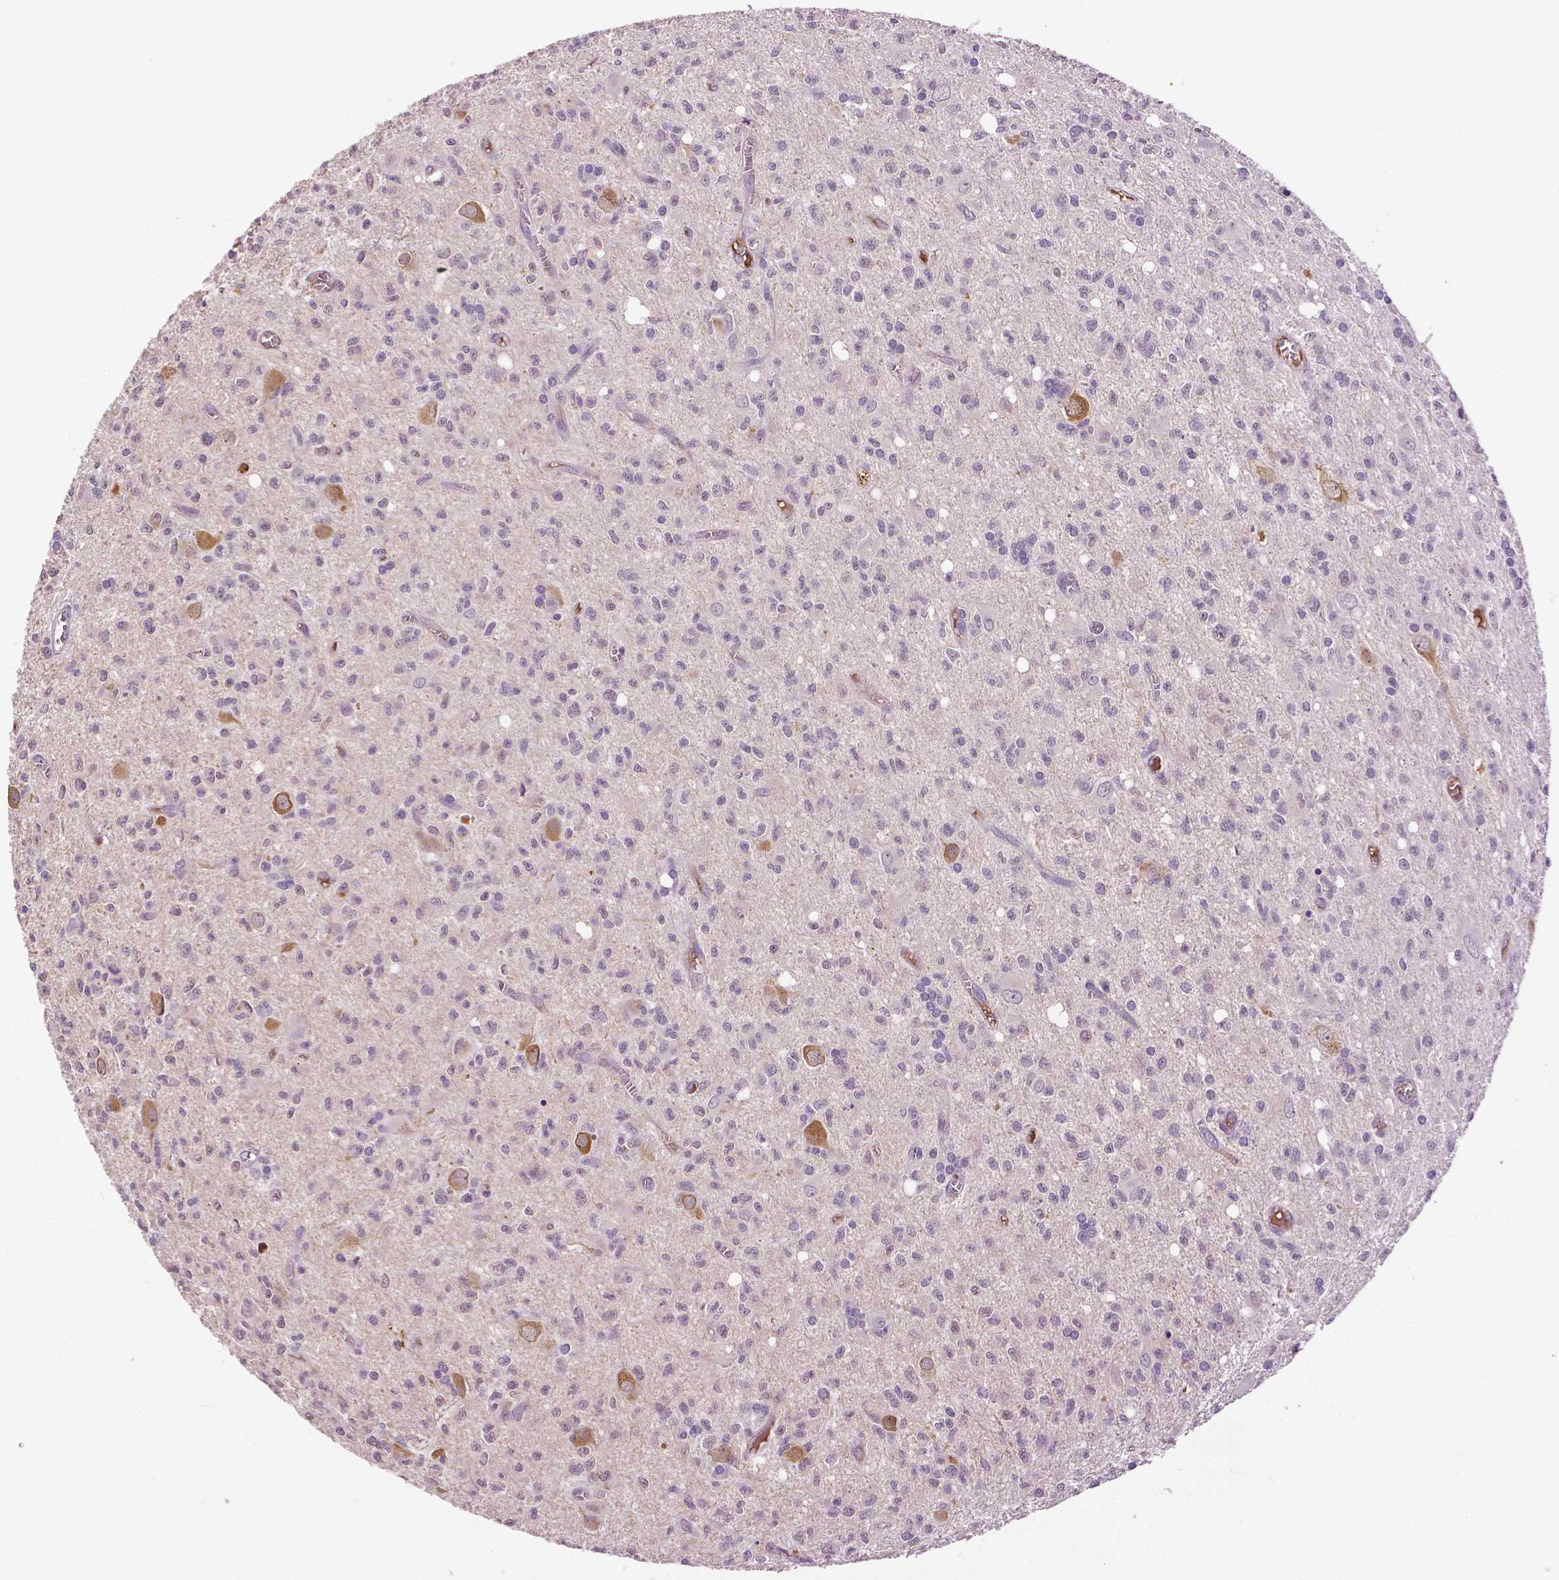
{"staining": {"intensity": "negative", "quantity": "none", "location": "none"}, "tissue": "glioma", "cell_type": "Tumor cells", "image_type": "cancer", "snomed": [{"axis": "morphology", "description": "Glioma, malignant, Low grade"}, {"axis": "topography", "description": "Brain"}], "caption": "An image of glioma stained for a protein shows no brown staining in tumor cells. (DAB (3,3'-diaminobenzidine) immunohistochemistry with hematoxylin counter stain).", "gene": "PTPN5", "patient": {"sex": "male", "age": 64}}